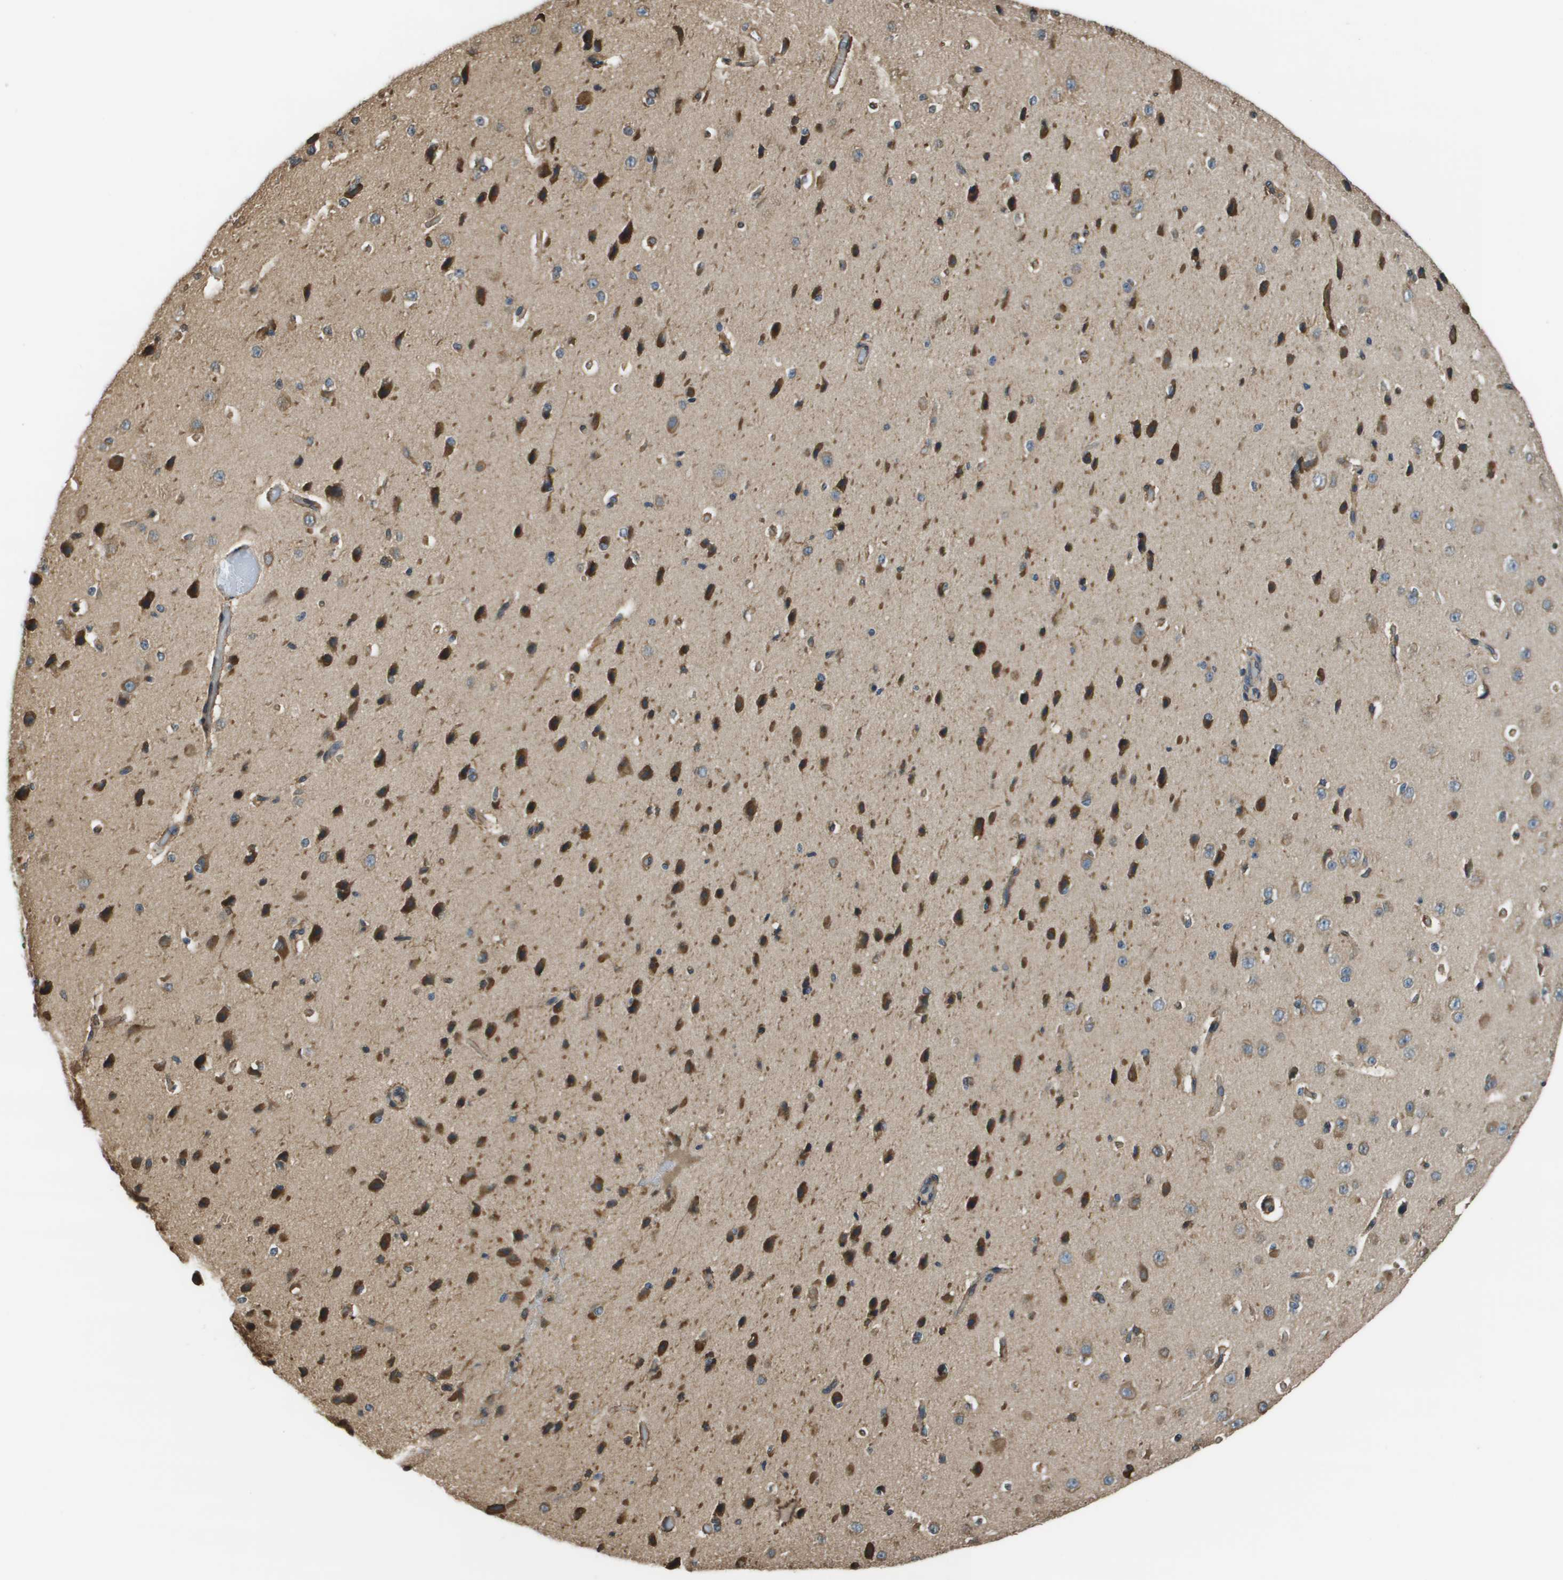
{"staining": {"intensity": "moderate", "quantity": ">75%", "location": "cytoplasmic/membranous"}, "tissue": "cerebral cortex", "cell_type": "Endothelial cells", "image_type": "normal", "snomed": [{"axis": "morphology", "description": "Normal tissue, NOS"}, {"axis": "morphology", "description": "Developmental malformation"}, {"axis": "topography", "description": "Cerebral cortex"}], "caption": "This histopathology image displays immunohistochemistry staining of normal human cerebral cortex, with medium moderate cytoplasmic/membranous expression in approximately >75% of endothelial cells.", "gene": "SEC62", "patient": {"sex": "female", "age": 30}}